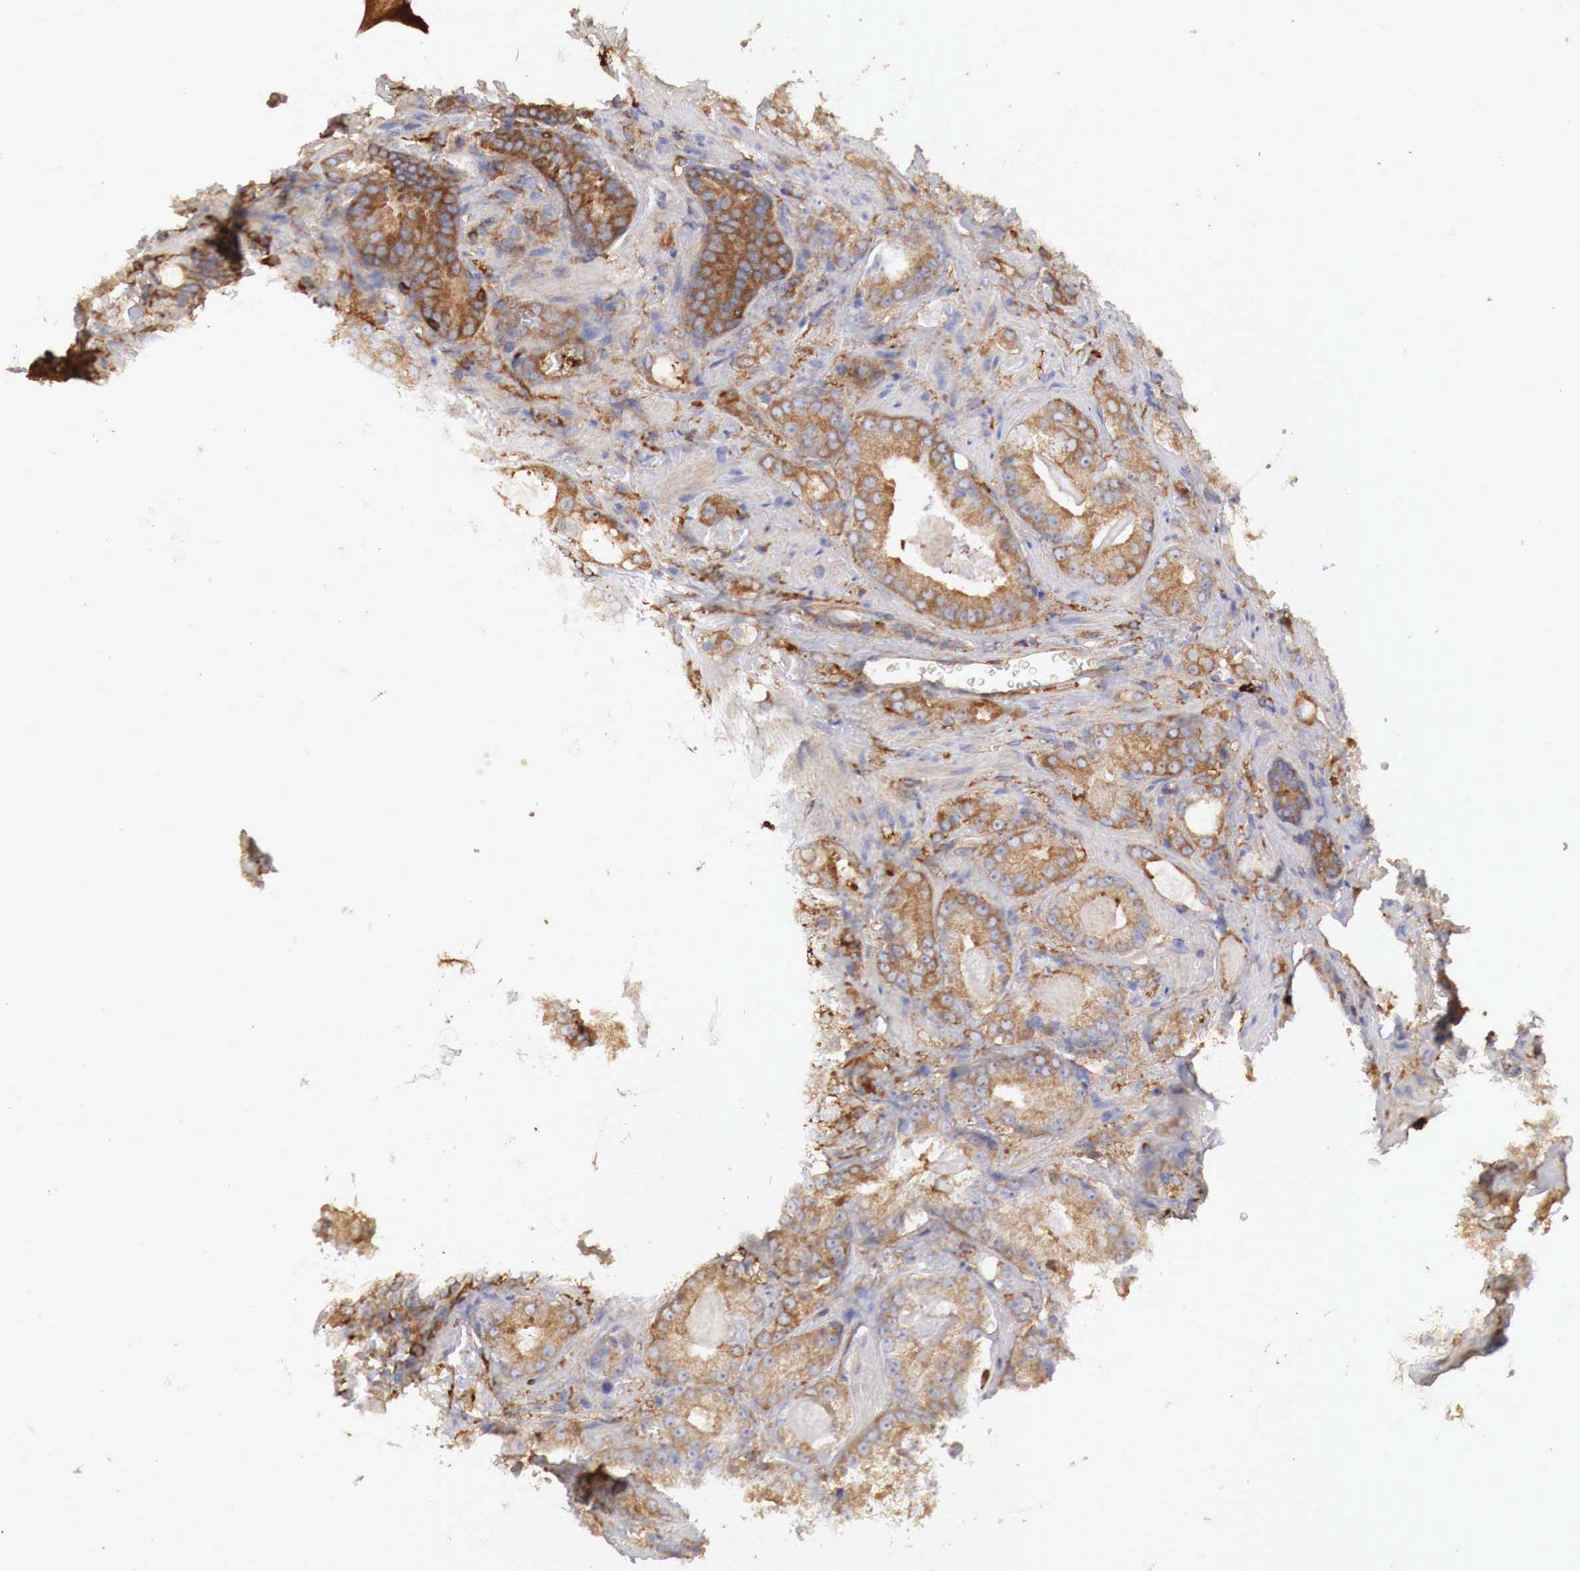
{"staining": {"intensity": "moderate", "quantity": ">75%", "location": "cytoplasmic/membranous"}, "tissue": "prostate cancer", "cell_type": "Tumor cells", "image_type": "cancer", "snomed": [{"axis": "morphology", "description": "Adenocarcinoma, Medium grade"}, {"axis": "topography", "description": "Prostate"}], "caption": "Protein staining exhibits moderate cytoplasmic/membranous positivity in about >75% of tumor cells in adenocarcinoma (medium-grade) (prostate).", "gene": "G6PD", "patient": {"sex": "male", "age": 68}}